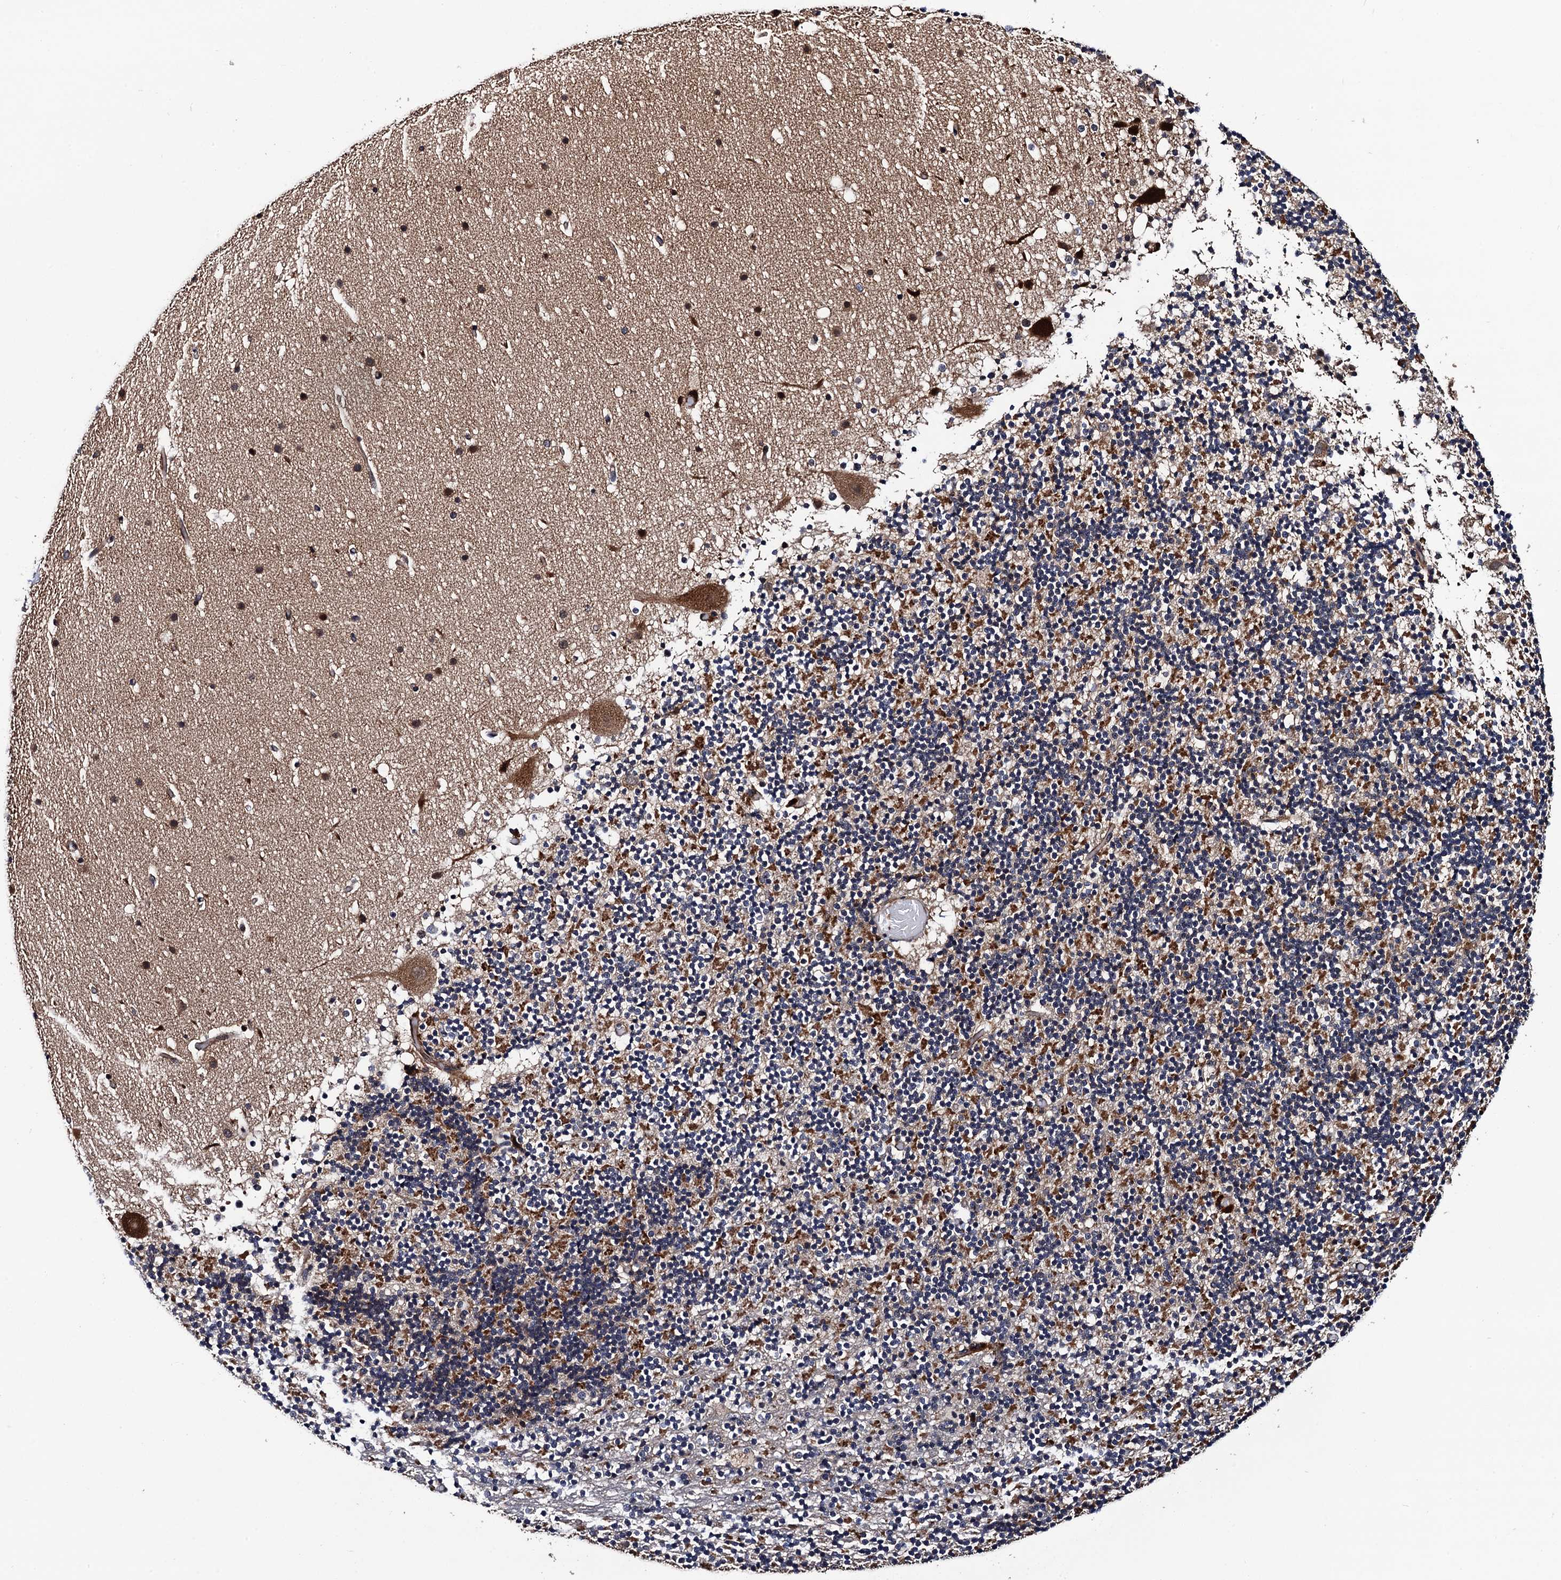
{"staining": {"intensity": "moderate", "quantity": "25%-75%", "location": "cytoplasmic/membranous"}, "tissue": "cerebellum", "cell_type": "Cells in granular layer", "image_type": "normal", "snomed": [{"axis": "morphology", "description": "Normal tissue, NOS"}, {"axis": "topography", "description": "Cerebellum"}], "caption": "Protein staining by IHC displays moderate cytoplasmic/membranous positivity in about 25%-75% of cells in granular layer in benign cerebellum. (Brightfield microscopy of DAB IHC at high magnification).", "gene": "VPS35", "patient": {"sex": "male", "age": 57}}